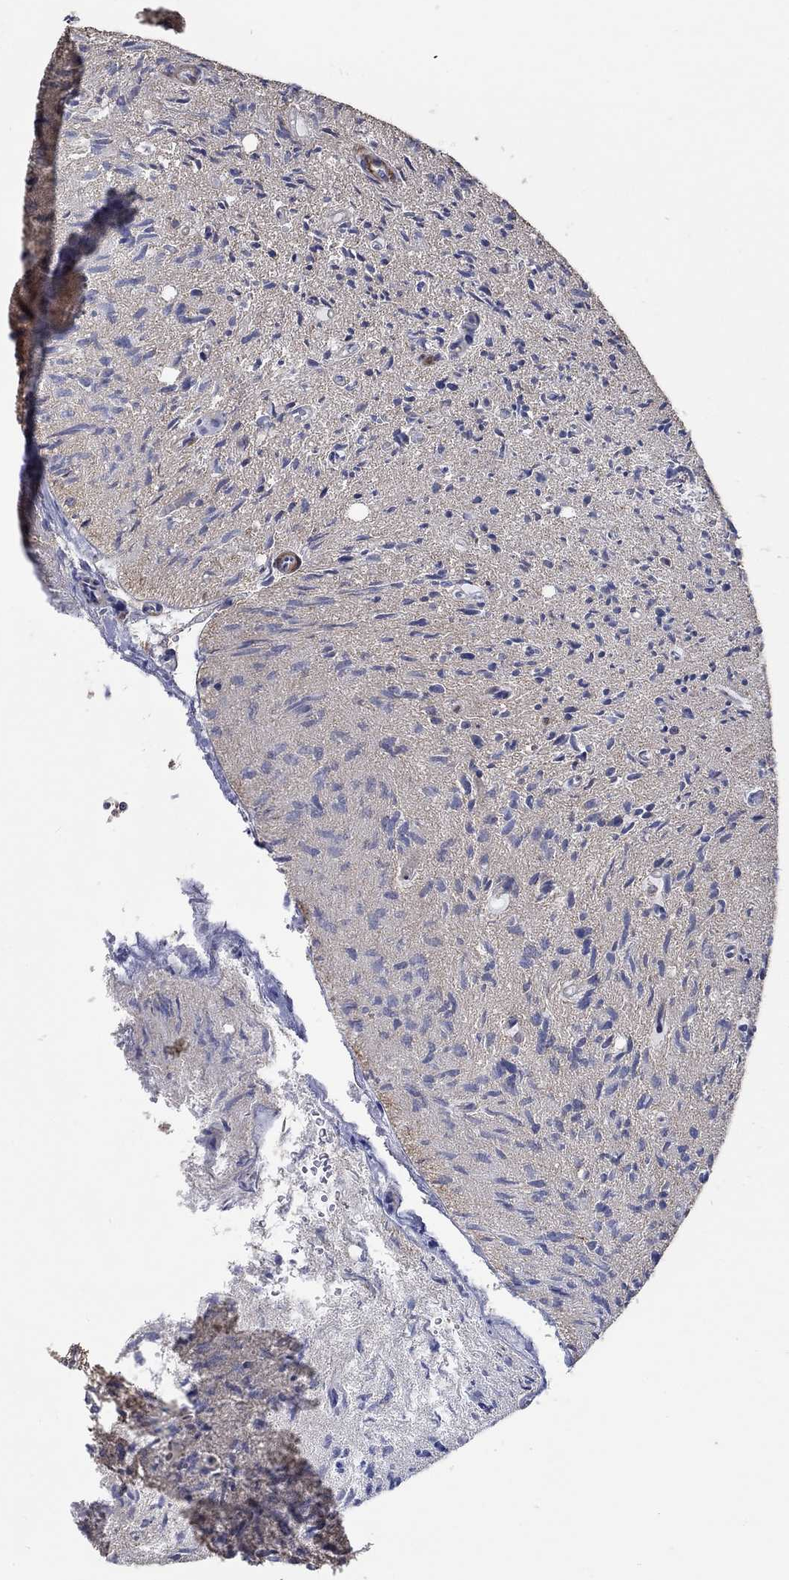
{"staining": {"intensity": "negative", "quantity": "none", "location": "none"}, "tissue": "glioma", "cell_type": "Tumor cells", "image_type": "cancer", "snomed": [{"axis": "morphology", "description": "Glioma, malignant, High grade"}, {"axis": "topography", "description": "Brain"}], "caption": "This is a photomicrograph of immunohistochemistry (IHC) staining of malignant glioma (high-grade), which shows no staining in tumor cells.", "gene": "TNFAIP8L3", "patient": {"sex": "male", "age": 64}}